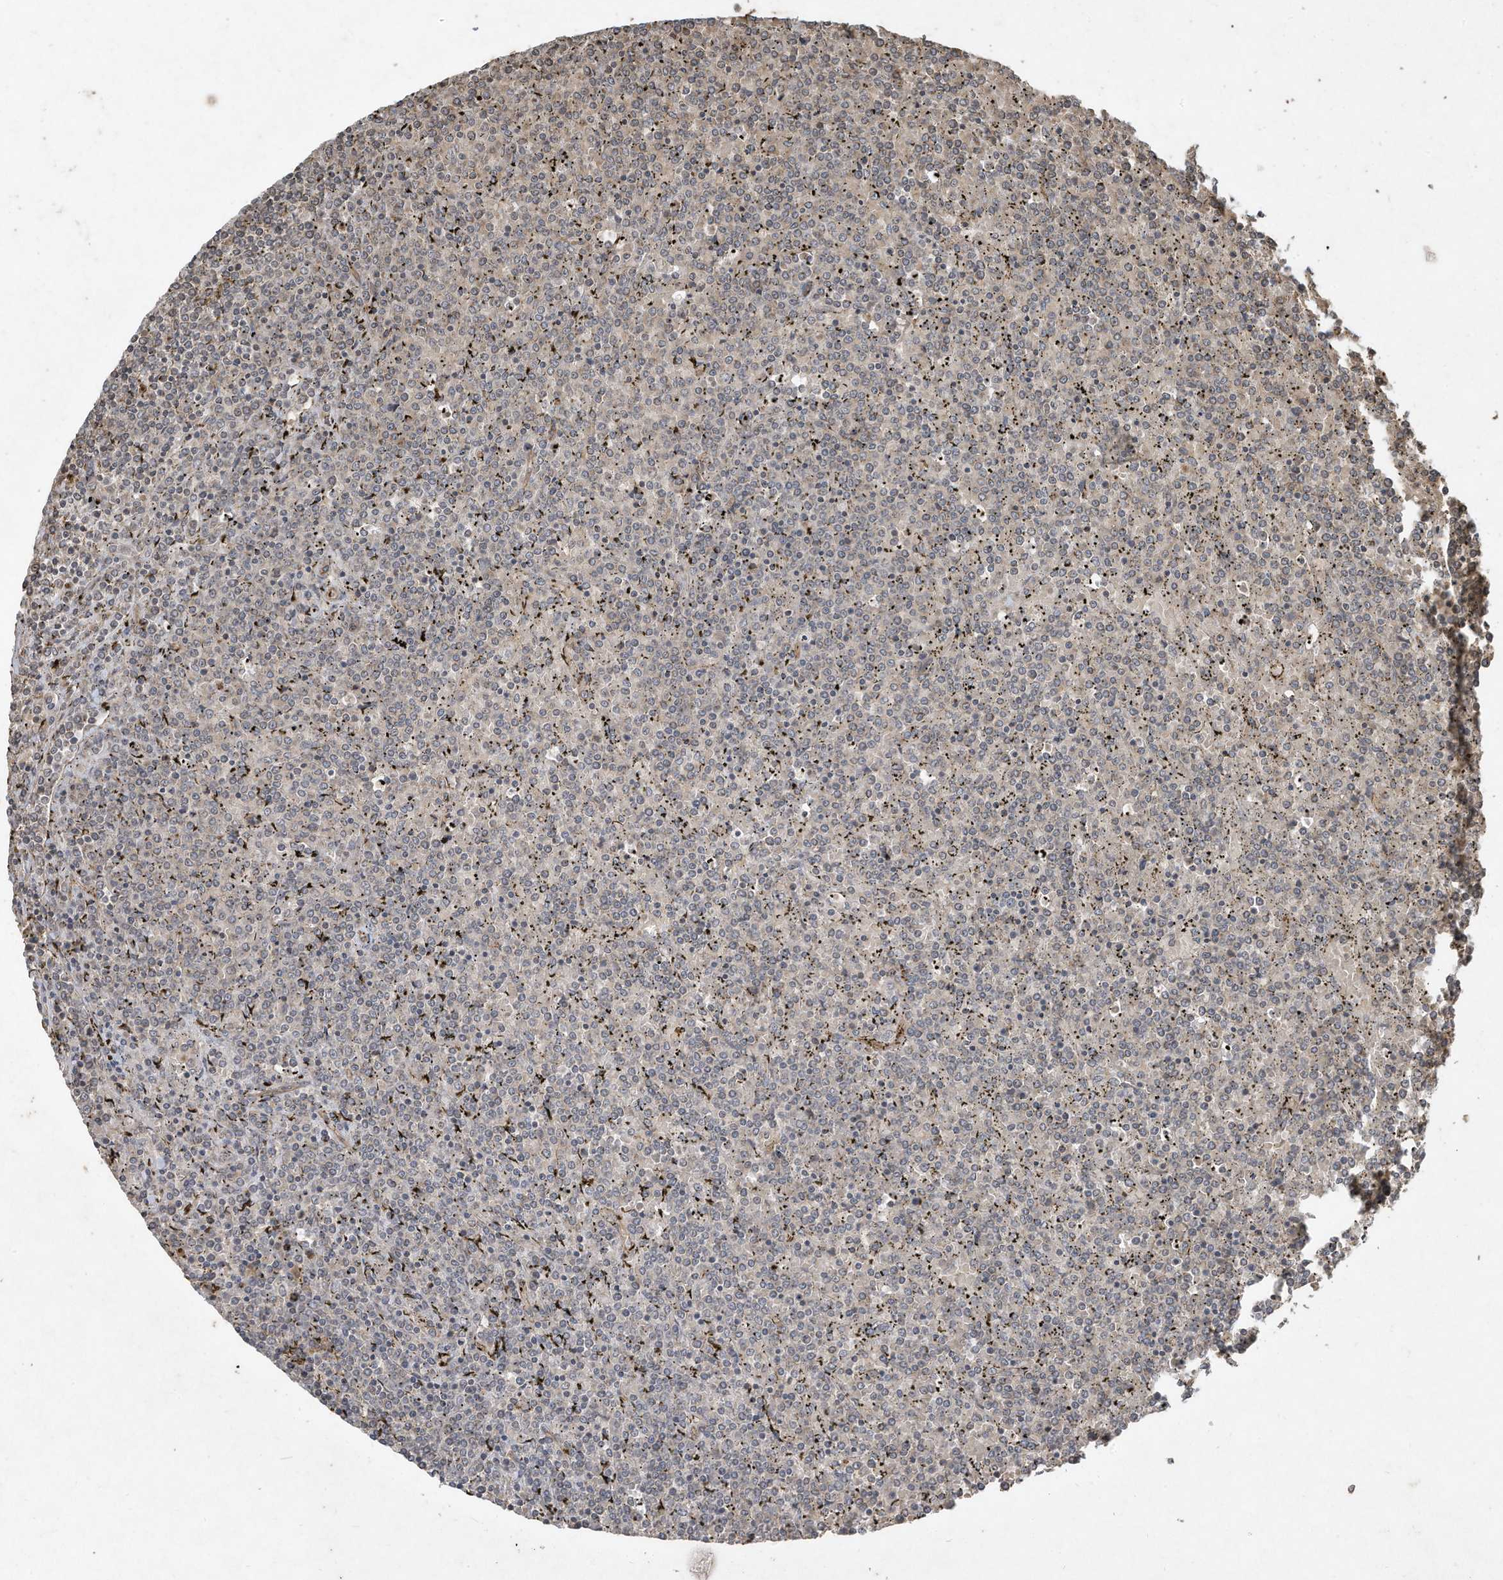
{"staining": {"intensity": "negative", "quantity": "none", "location": "none"}, "tissue": "lymphoma", "cell_type": "Tumor cells", "image_type": "cancer", "snomed": [{"axis": "morphology", "description": "Malignant lymphoma, non-Hodgkin's type, Low grade"}, {"axis": "topography", "description": "Spleen"}], "caption": "There is no significant expression in tumor cells of malignant lymphoma, non-Hodgkin's type (low-grade). The staining is performed using DAB brown chromogen with nuclei counter-stained in using hematoxylin.", "gene": "MATN2", "patient": {"sex": "female", "age": 19}}